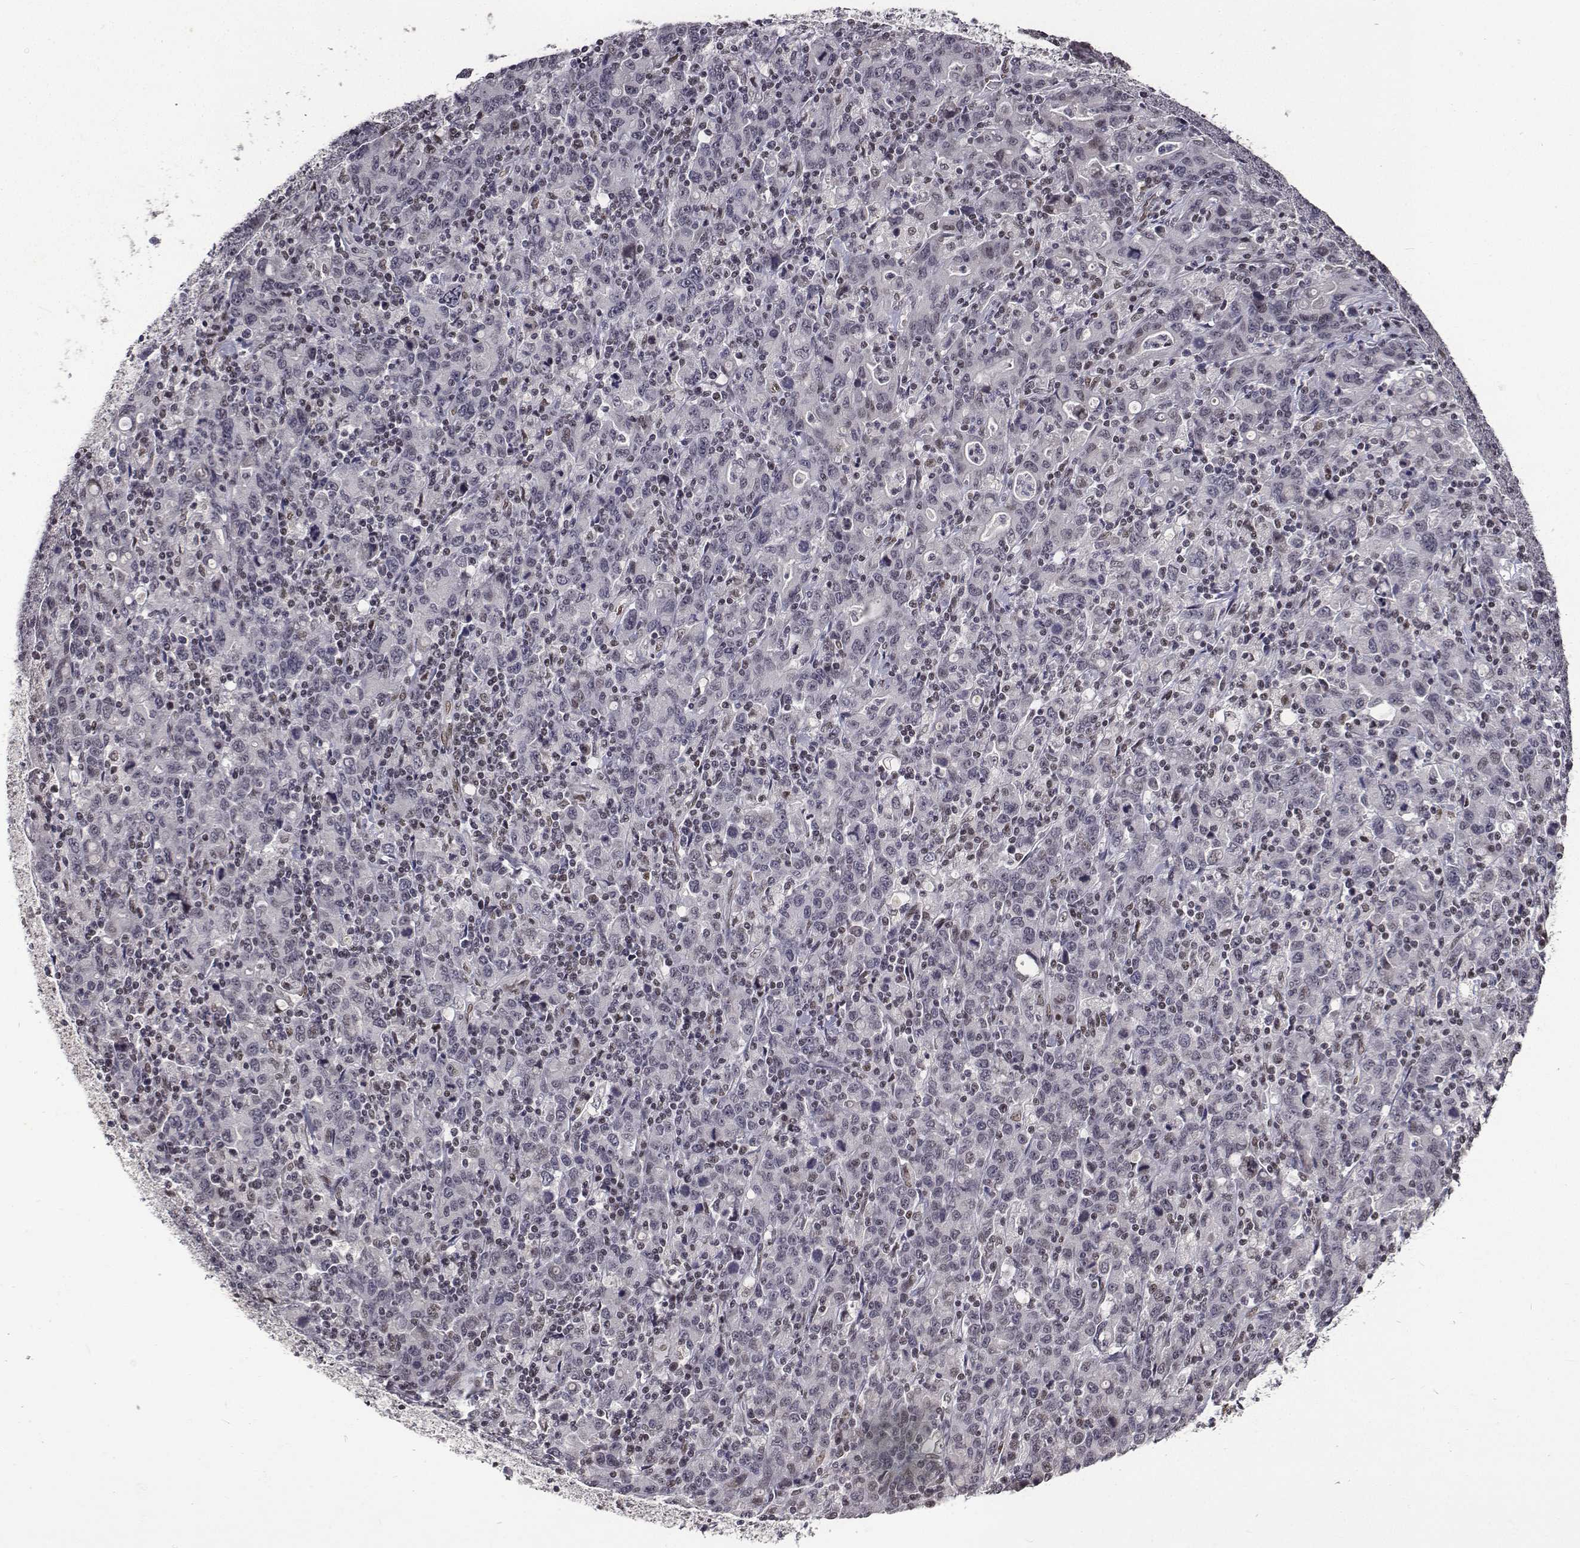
{"staining": {"intensity": "negative", "quantity": "none", "location": "none"}, "tissue": "stomach cancer", "cell_type": "Tumor cells", "image_type": "cancer", "snomed": [{"axis": "morphology", "description": "Adenocarcinoma, NOS"}, {"axis": "topography", "description": "Stomach, upper"}], "caption": "DAB (3,3'-diaminobenzidine) immunohistochemical staining of human stomach adenocarcinoma reveals no significant expression in tumor cells.", "gene": "ATRX", "patient": {"sex": "male", "age": 69}}